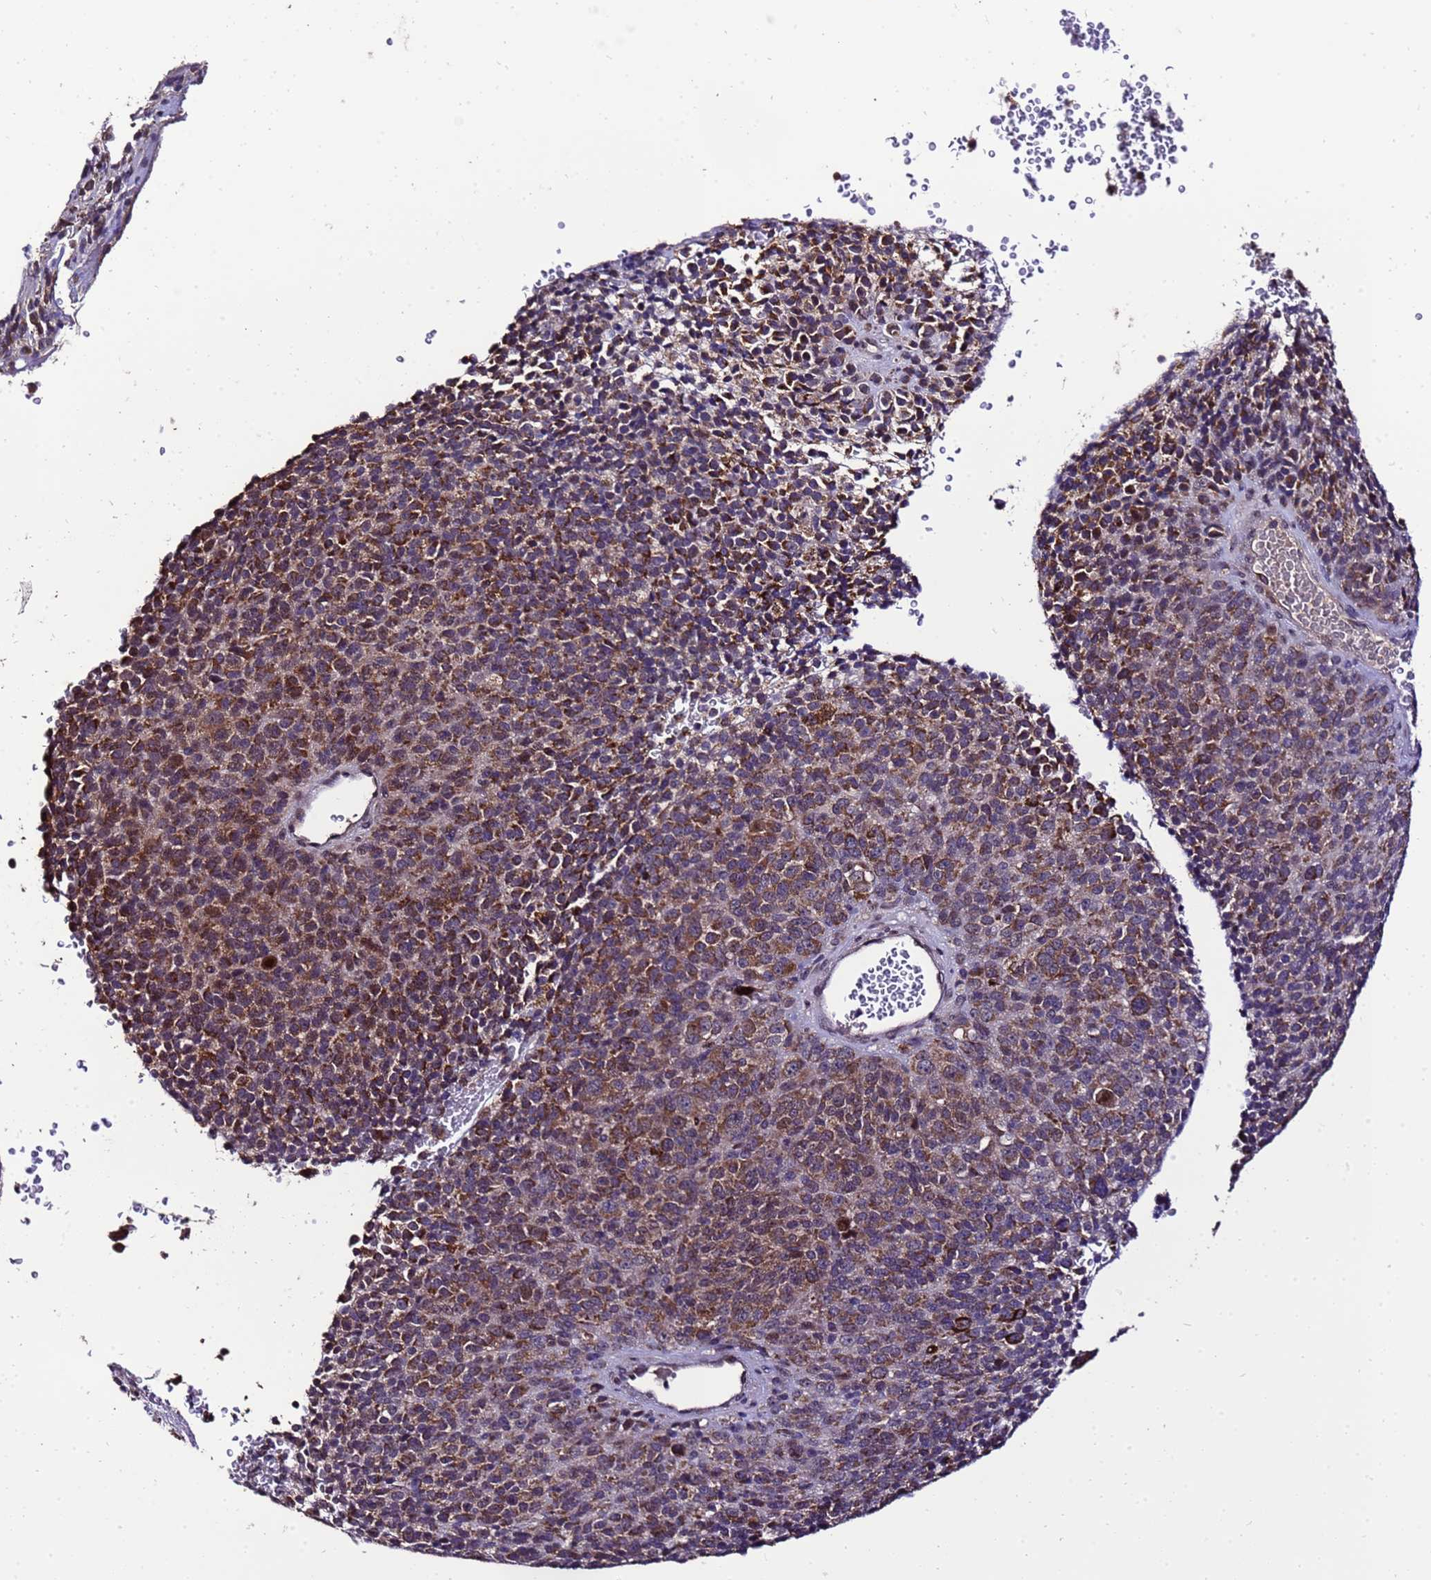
{"staining": {"intensity": "moderate", "quantity": ">75%", "location": "cytoplasmic/membranous"}, "tissue": "melanoma", "cell_type": "Tumor cells", "image_type": "cancer", "snomed": [{"axis": "morphology", "description": "Malignant melanoma, Metastatic site"}, {"axis": "topography", "description": "Brain"}], "caption": "Immunohistochemistry histopathology image of human melanoma stained for a protein (brown), which shows medium levels of moderate cytoplasmic/membranous staining in about >75% of tumor cells.", "gene": "ZNF329", "patient": {"sex": "female", "age": 56}}